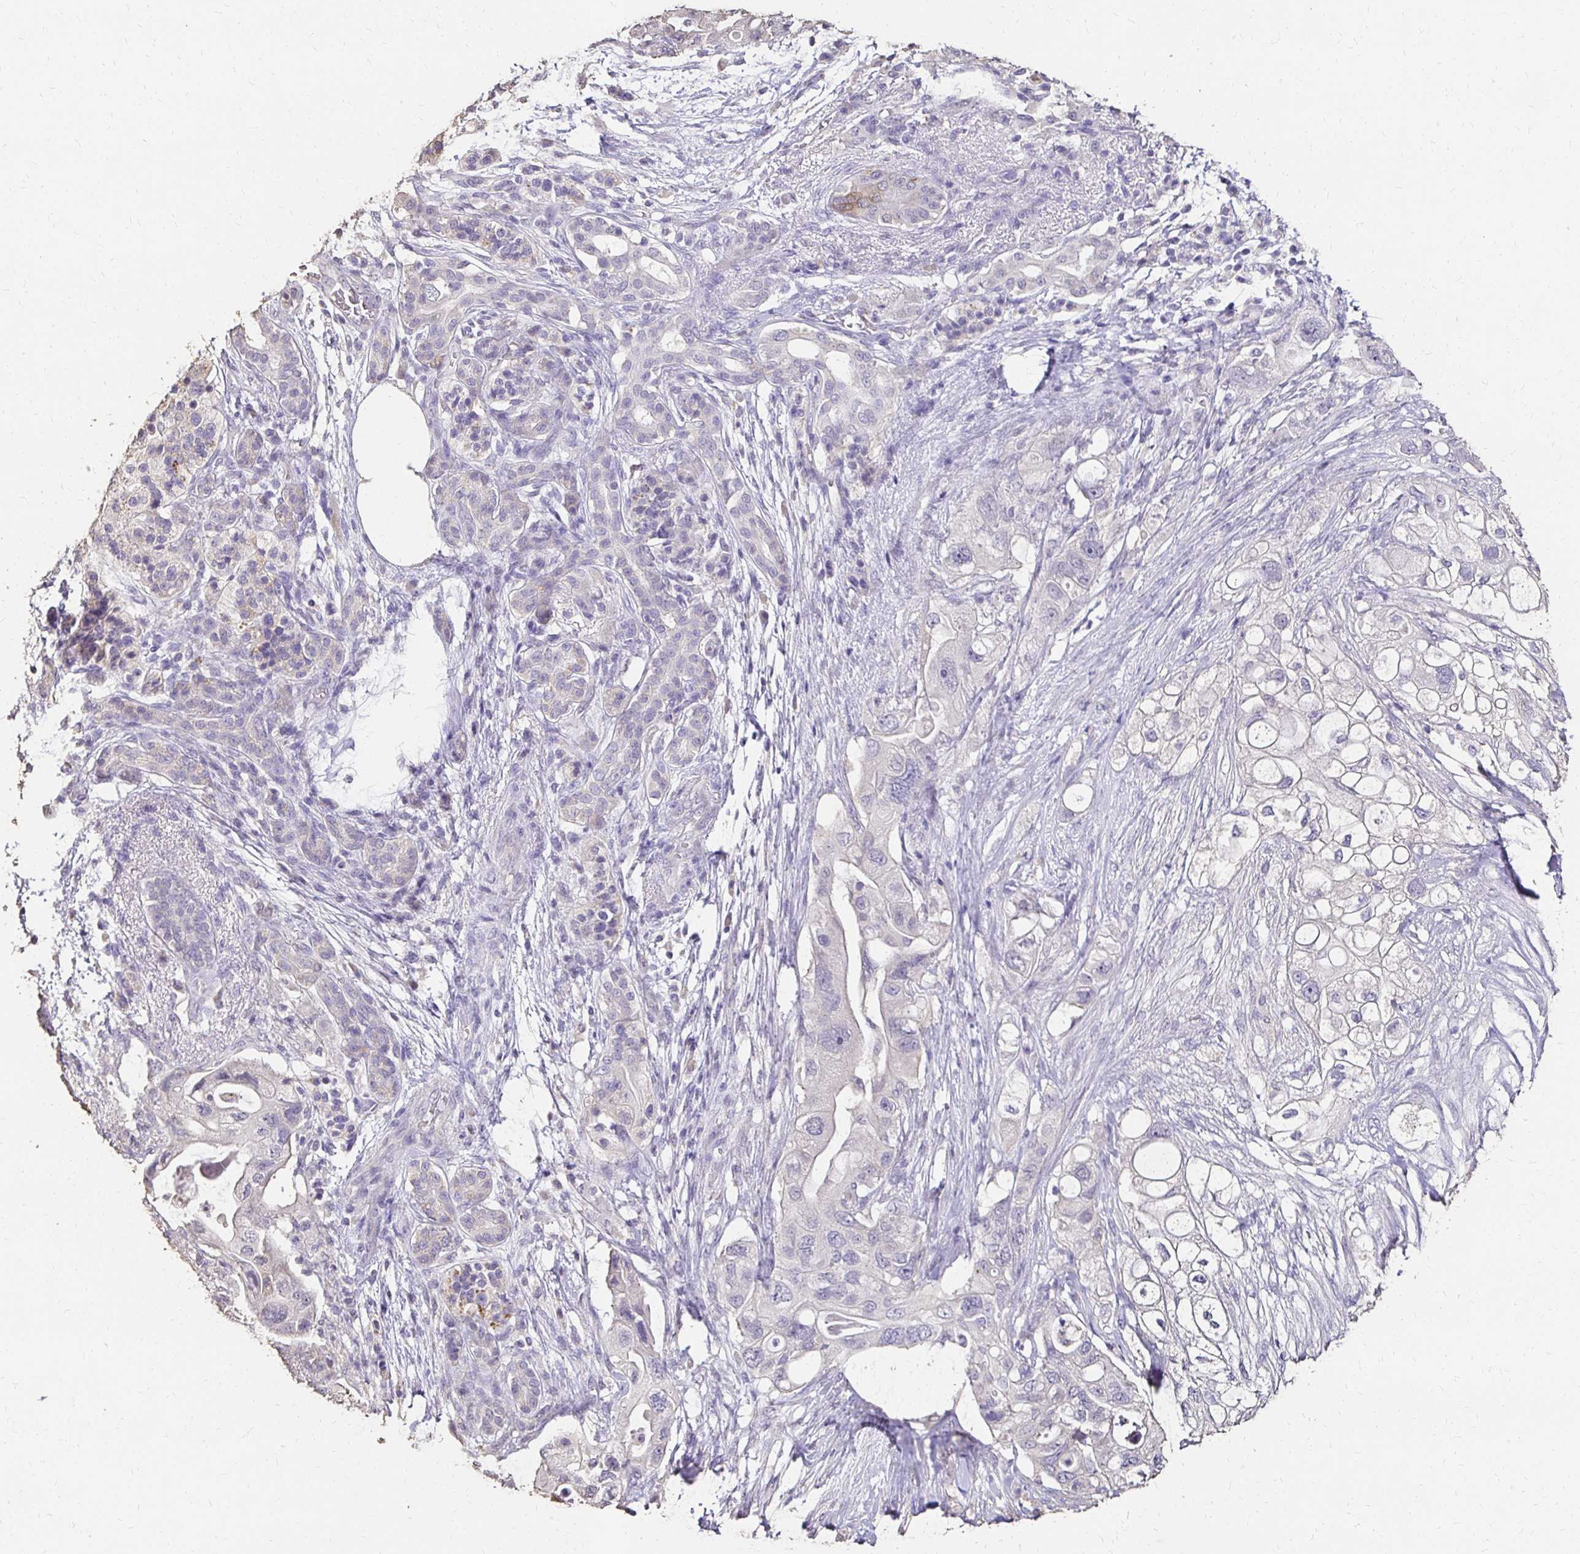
{"staining": {"intensity": "negative", "quantity": "none", "location": "none"}, "tissue": "pancreatic cancer", "cell_type": "Tumor cells", "image_type": "cancer", "snomed": [{"axis": "morphology", "description": "Adenocarcinoma, NOS"}, {"axis": "topography", "description": "Pancreas"}], "caption": "High power microscopy micrograph of an immunohistochemistry (IHC) photomicrograph of pancreatic cancer (adenocarcinoma), revealing no significant staining in tumor cells.", "gene": "UGT1A6", "patient": {"sex": "female", "age": 72}}